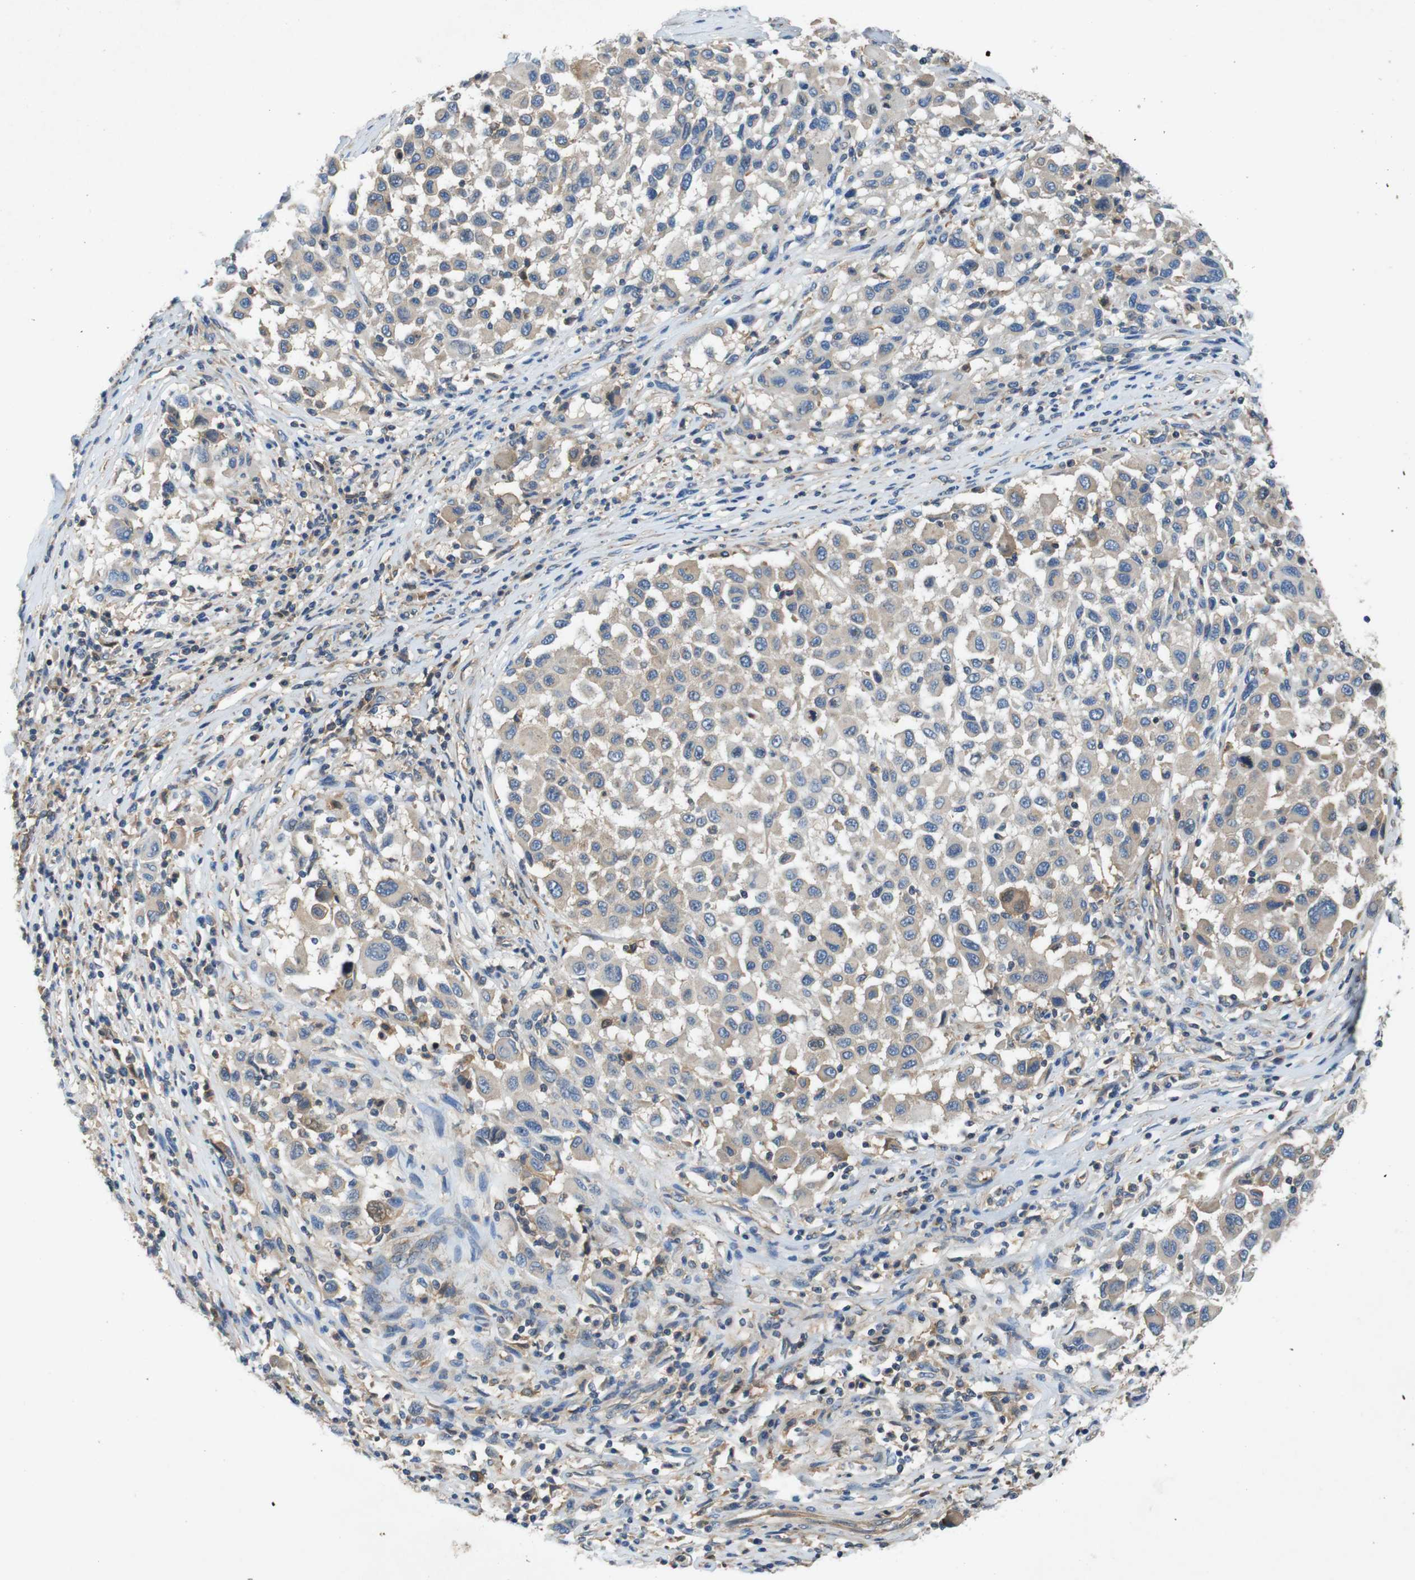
{"staining": {"intensity": "weak", "quantity": ">75%", "location": "cytoplasmic/membranous"}, "tissue": "melanoma", "cell_type": "Tumor cells", "image_type": "cancer", "snomed": [{"axis": "morphology", "description": "Malignant melanoma, Metastatic site"}, {"axis": "topography", "description": "Lymph node"}], "caption": "Malignant melanoma (metastatic site) stained with a brown dye shows weak cytoplasmic/membranous positive positivity in about >75% of tumor cells.", "gene": "DCTN1", "patient": {"sex": "male", "age": 61}}